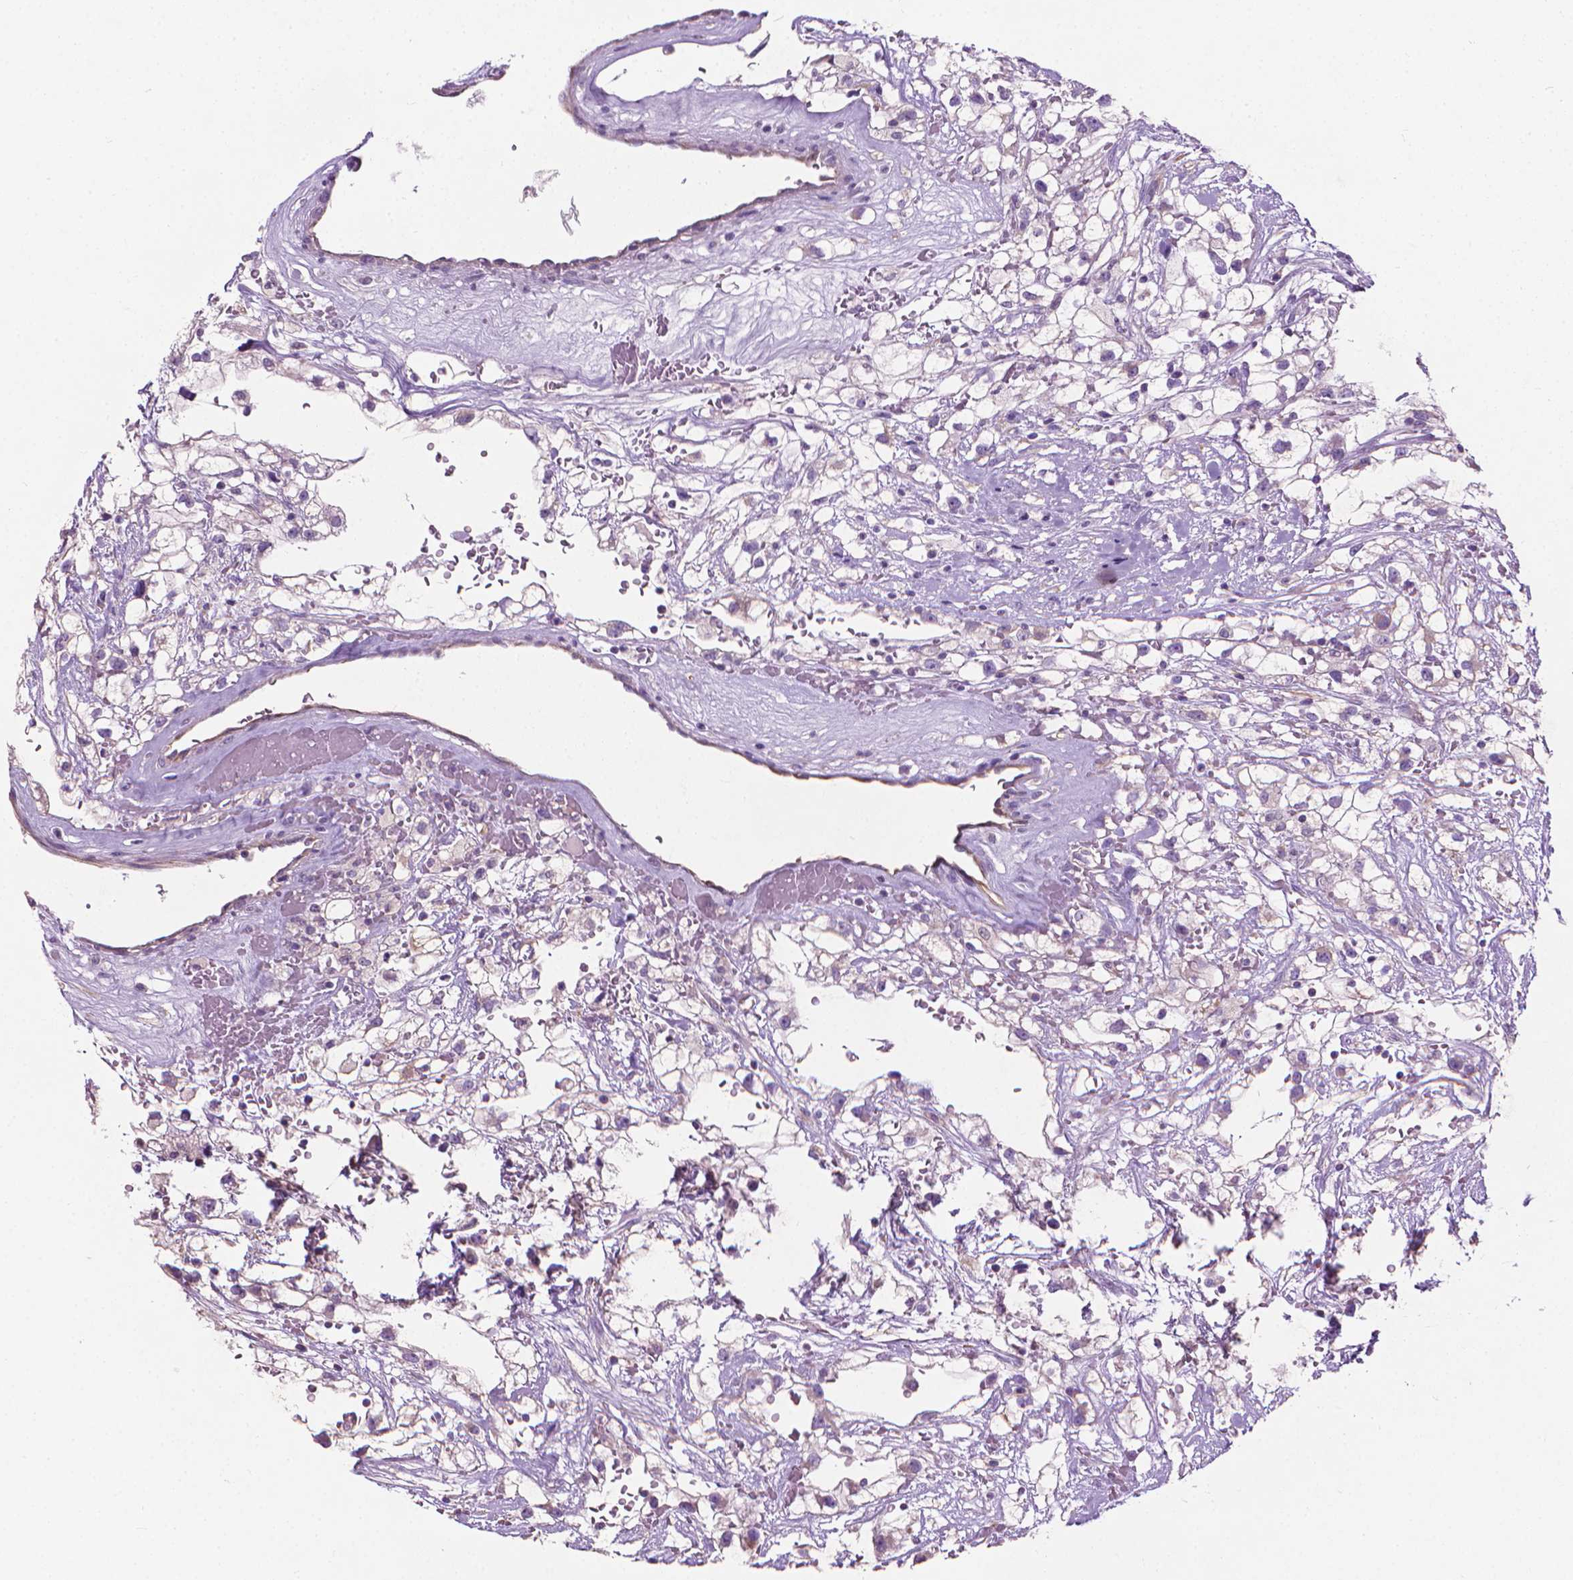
{"staining": {"intensity": "negative", "quantity": "none", "location": "none"}, "tissue": "renal cancer", "cell_type": "Tumor cells", "image_type": "cancer", "snomed": [{"axis": "morphology", "description": "Adenocarcinoma, NOS"}, {"axis": "topography", "description": "Kidney"}], "caption": "High power microscopy micrograph of an IHC micrograph of adenocarcinoma (renal), revealing no significant positivity in tumor cells.", "gene": "KRT73", "patient": {"sex": "male", "age": 59}}